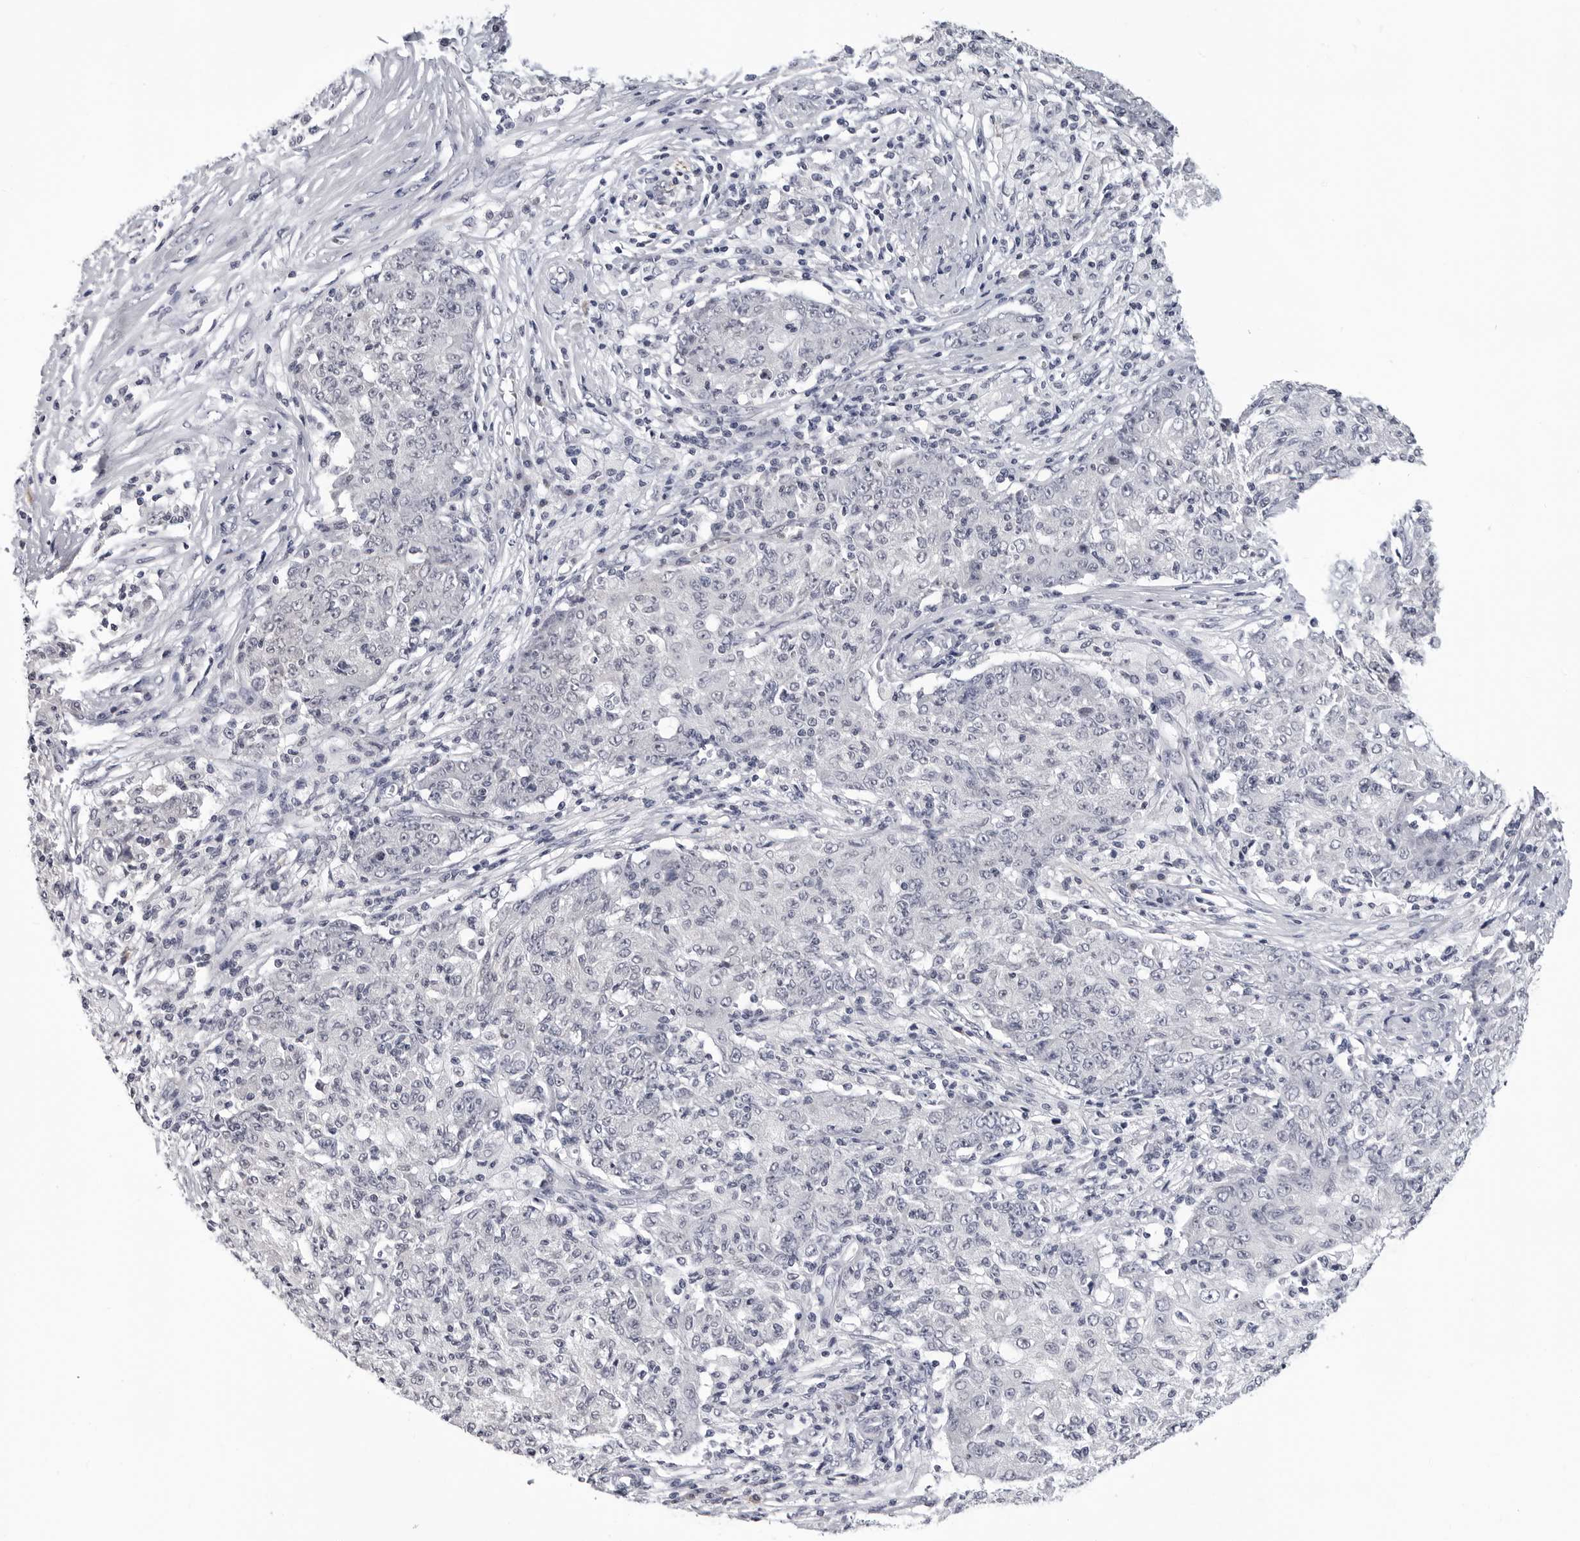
{"staining": {"intensity": "negative", "quantity": "none", "location": "none"}, "tissue": "ovarian cancer", "cell_type": "Tumor cells", "image_type": "cancer", "snomed": [{"axis": "morphology", "description": "Carcinoma, endometroid"}, {"axis": "topography", "description": "Ovary"}], "caption": "This is an IHC image of human ovarian cancer (endometroid carcinoma). There is no staining in tumor cells.", "gene": "TRMT13", "patient": {"sex": "female", "age": 42}}